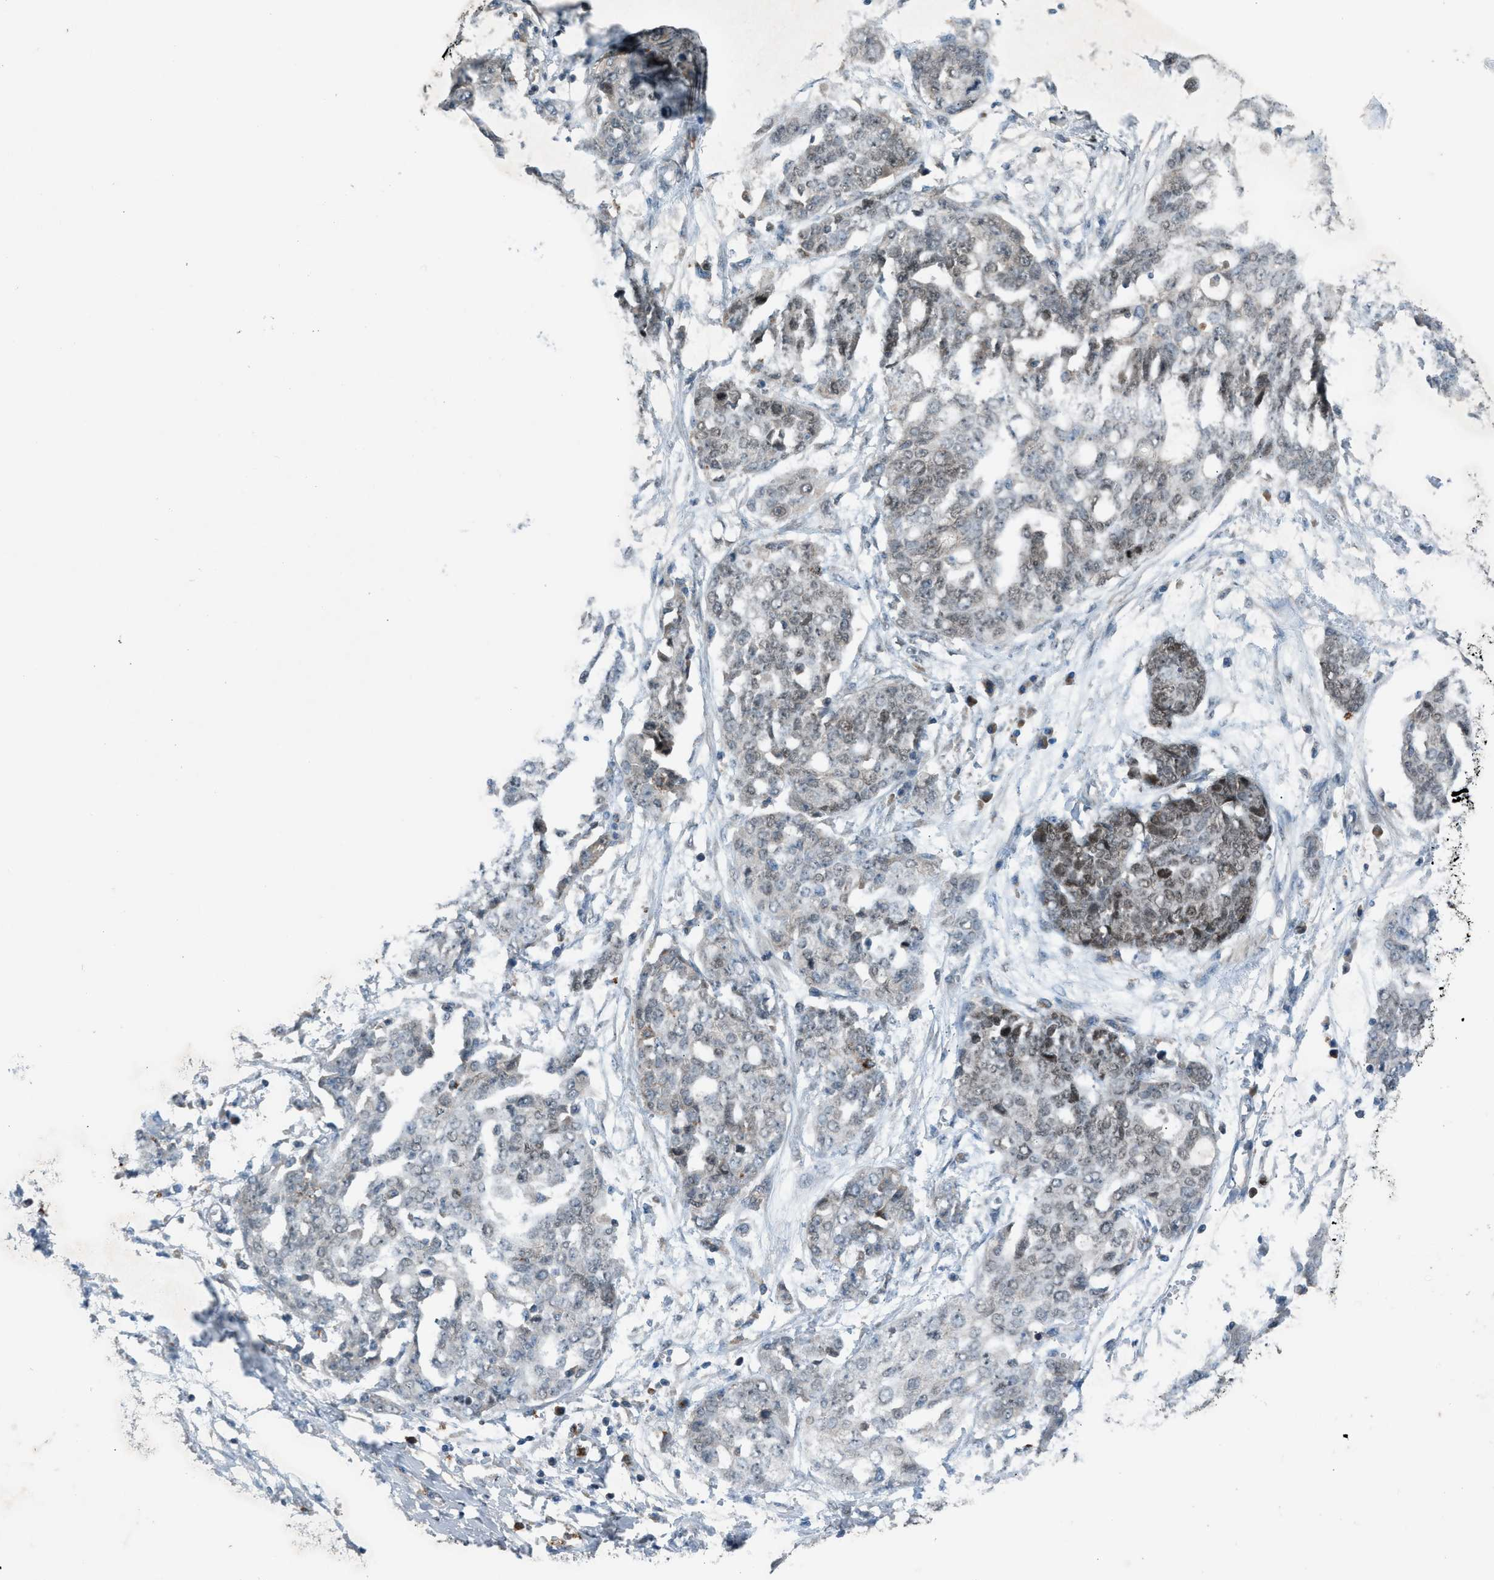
{"staining": {"intensity": "moderate", "quantity": "<25%", "location": "nuclear"}, "tissue": "ovarian cancer", "cell_type": "Tumor cells", "image_type": "cancer", "snomed": [{"axis": "morphology", "description": "Cystadenocarcinoma, serous, NOS"}, {"axis": "topography", "description": "Soft tissue"}, {"axis": "topography", "description": "Ovary"}], "caption": "Protein expression analysis of ovarian cancer demonstrates moderate nuclear expression in about <25% of tumor cells. The protein is shown in brown color, while the nuclei are stained blue.", "gene": "DYRK1A", "patient": {"sex": "female", "age": 57}}